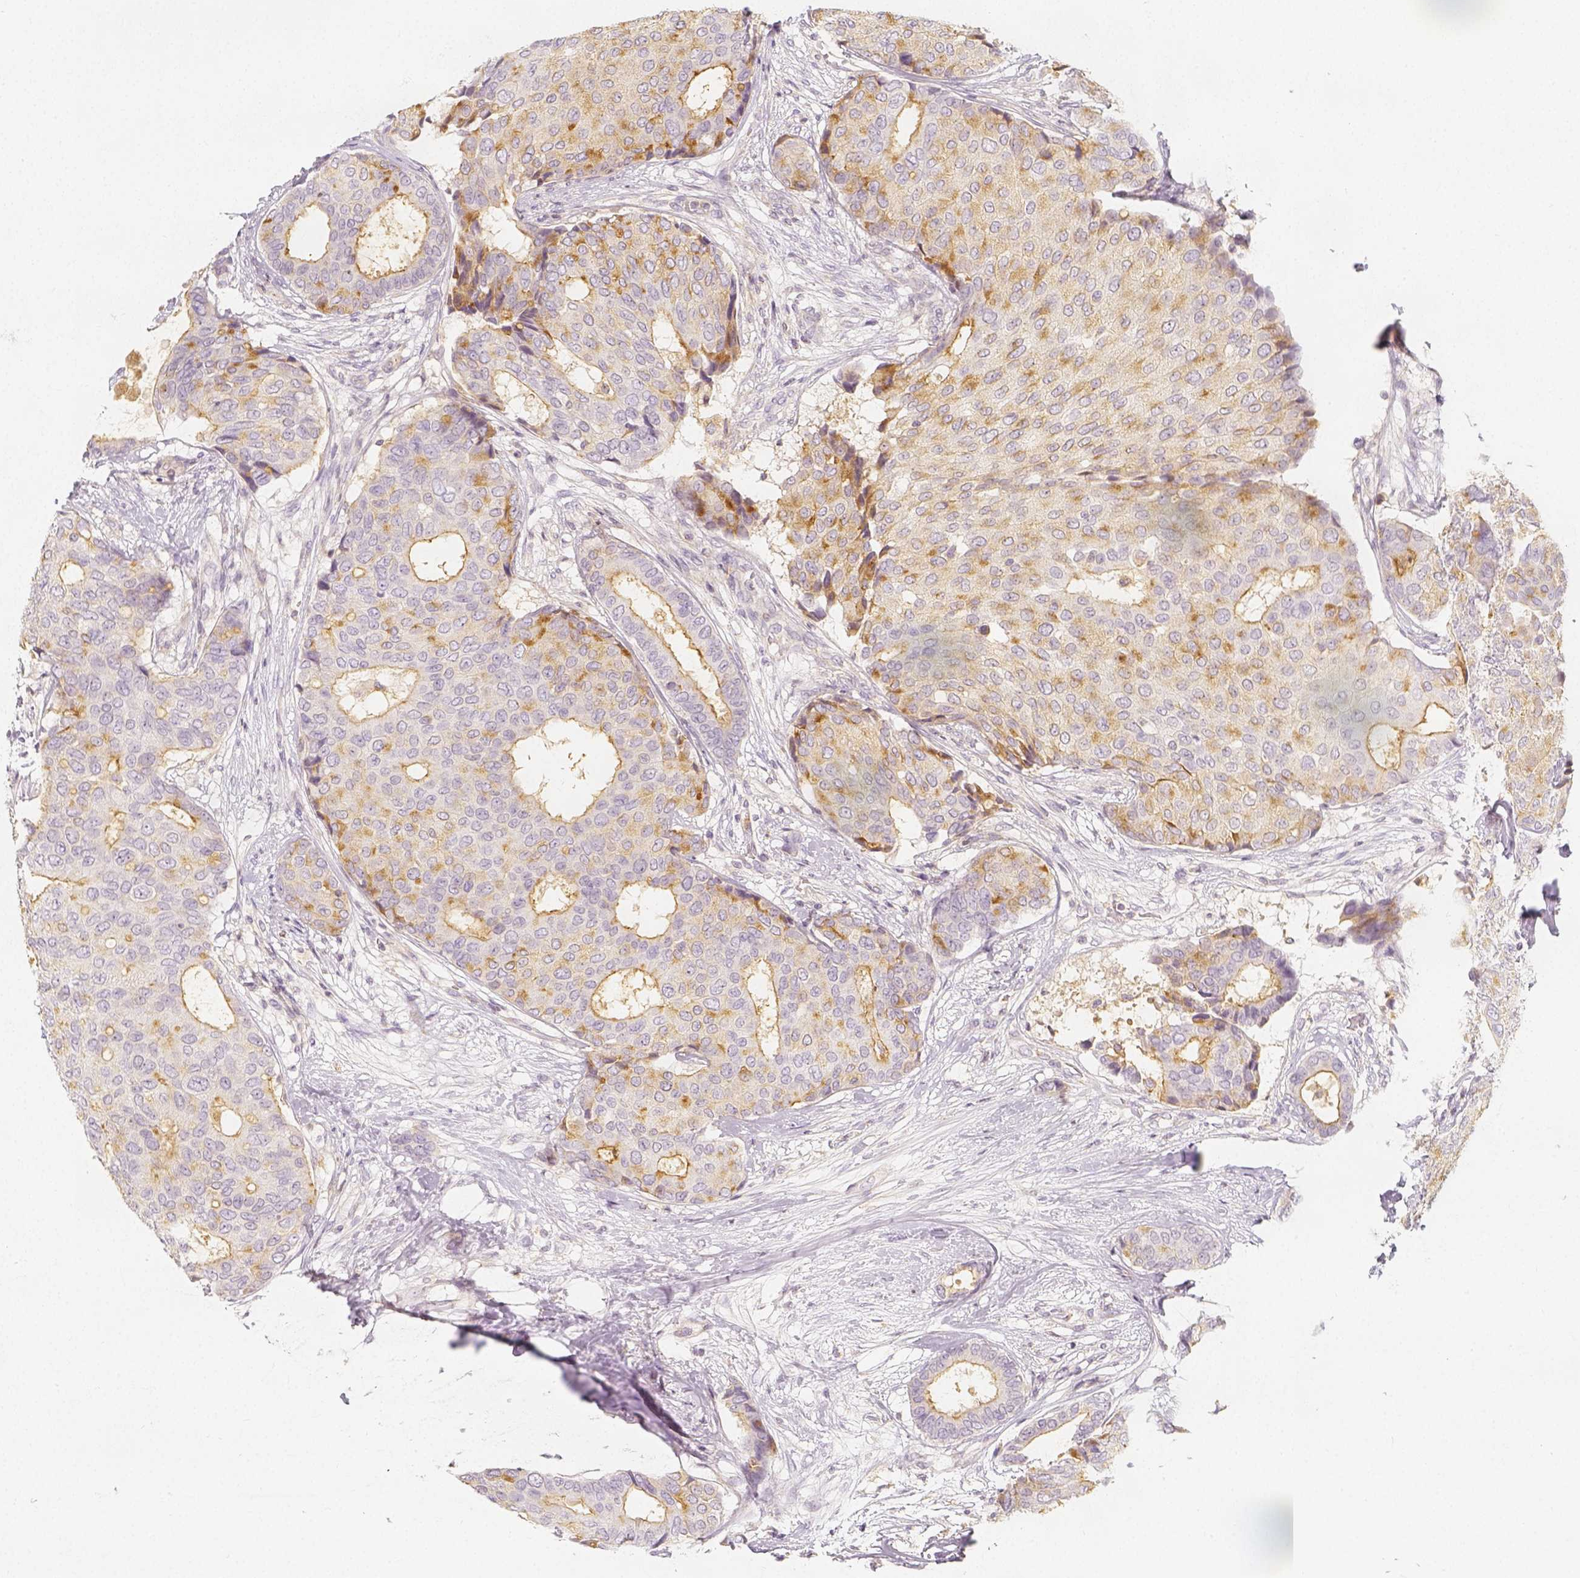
{"staining": {"intensity": "moderate", "quantity": "25%-75%", "location": "cytoplasmic/membranous"}, "tissue": "breast cancer", "cell_type": "Tumor cells", "image_type": "cancer", "snomed": [{"axis": "morphology", "description": "Duct carcinoma"}, {"axis": "topography", "description": "Breast"}], "caption": "Invasive ductal carcinoma (breast) stained with a protein marker displays moderate staining in tumor cells.", "gene": "PTPRJ", "patient": {"sex": "female", "age": 75}}